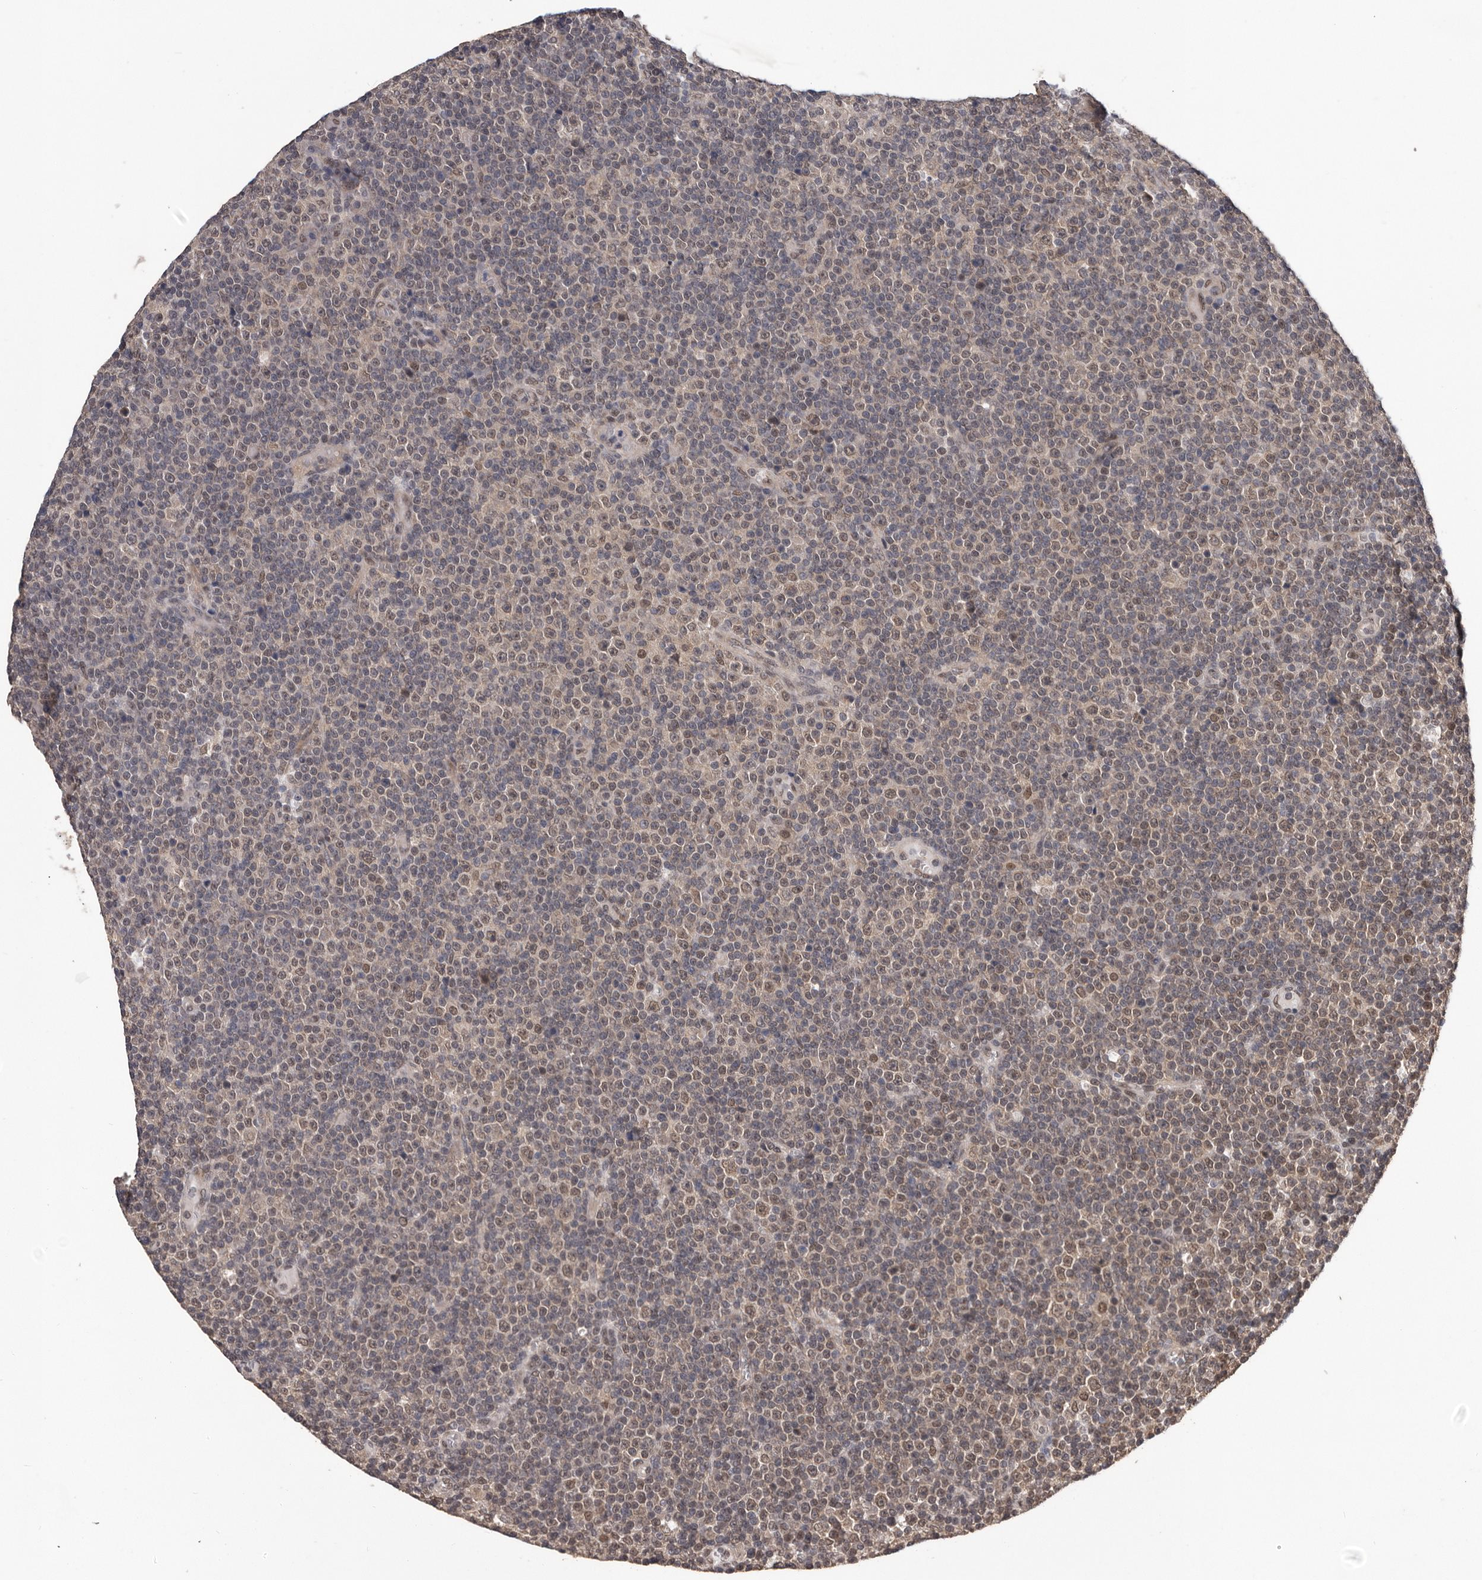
{"staining": {"intensity": "weak", "quantity": "<25%", "location": "nuclear"}, "tissue": "lymphoma", "cell_type": "Tumor cells", "image_type": "cancer", "snomed": [{"axis": "morphology", "description": "Malignant lymphoma, non-Hodgkin's type, Low grade"}, {"axis": "topography", "description": "Lymph node"}], "caption": "This image is of malignant lymphoma, non-Hodgkin's type (low-grade) stained with IHC to label a protein in brown with the nuclei are counter-stained blue. There is no expression in tumor cells.", "gene": "VPS37A", "patient": {"sex": "female", "age": 67}}